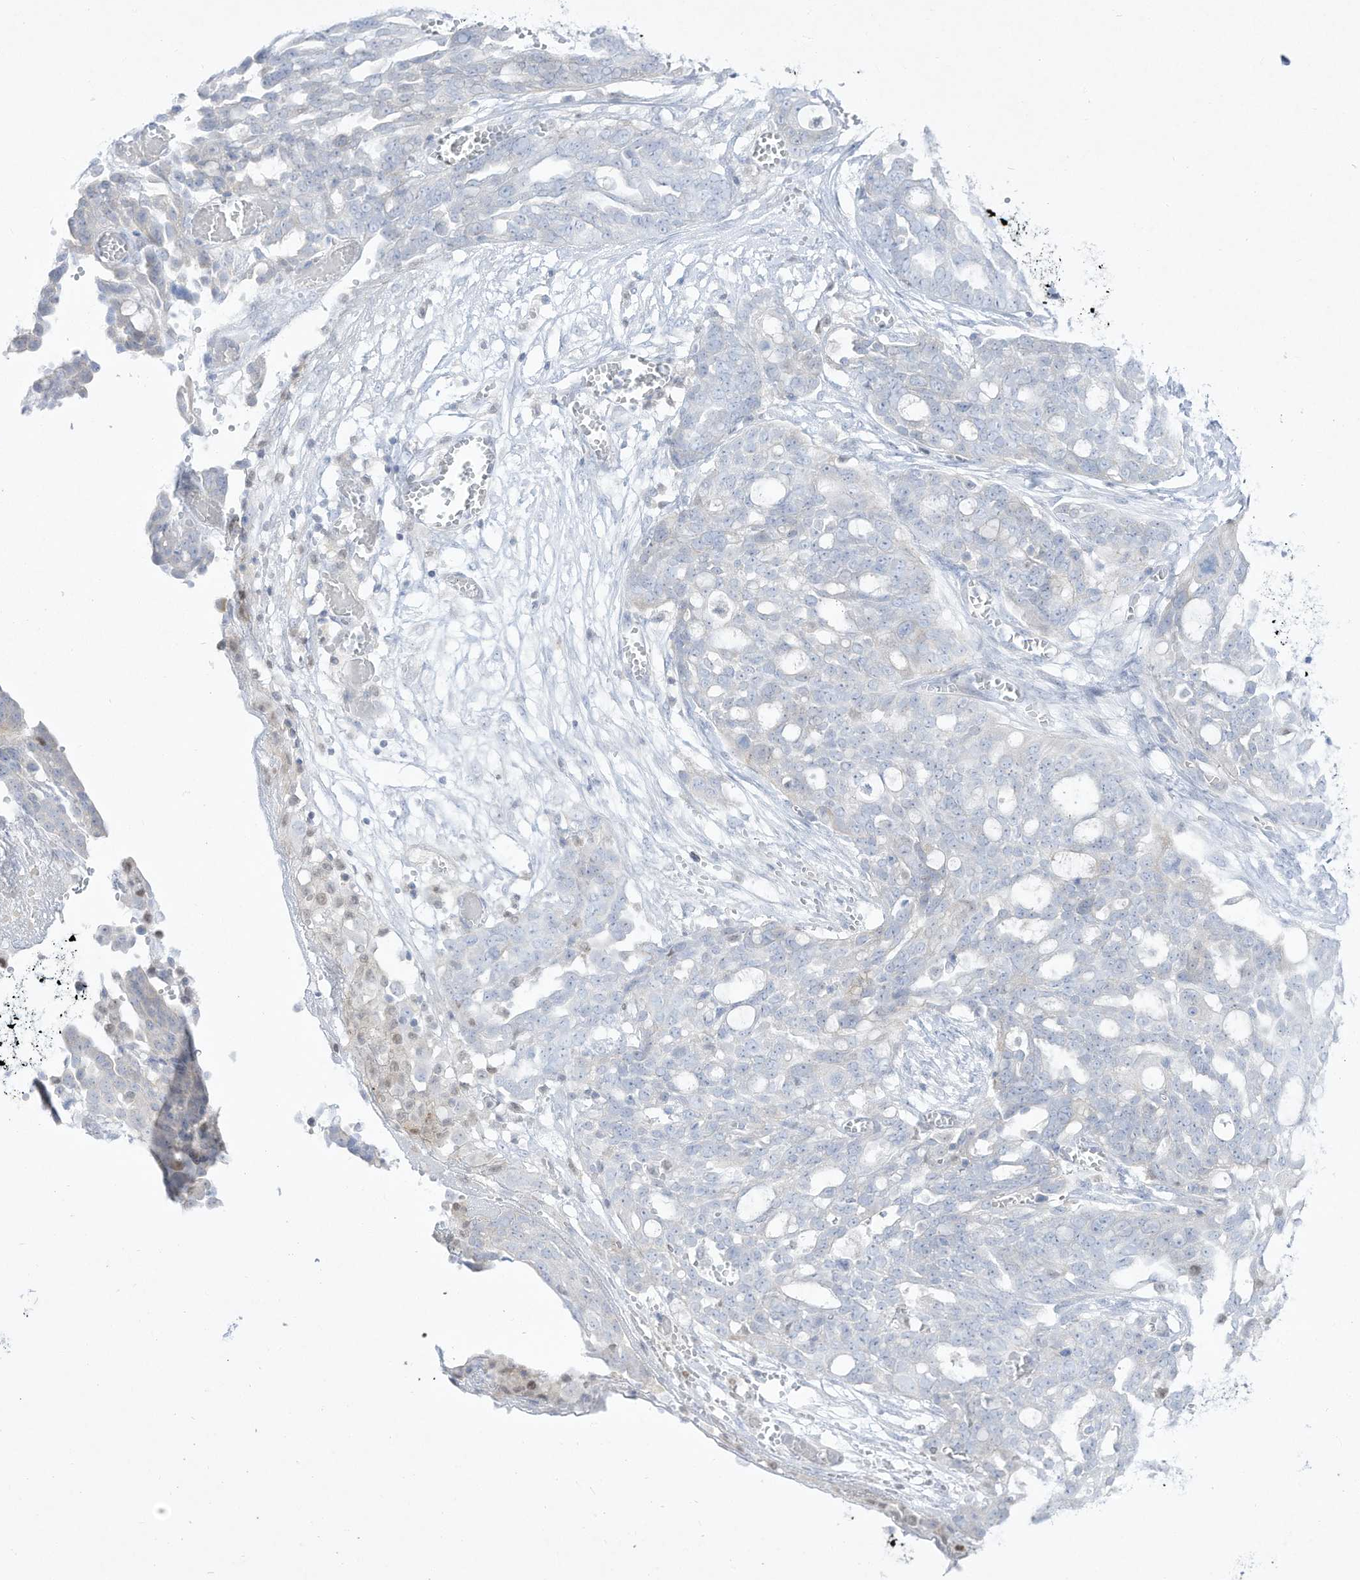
{"staining": {"intensity": "negative", "quantity": "none", "location": "none"}, "tissue": "ovarian cancer", "cell_type": "Tumor cells", "image_type": "cancer", "snomed": [{"axis": "morphology", "description": "Cystadenocarcinoma, serous, NOS"}, {"axis": "topography", "description": "Soft tissue"}, {"axis": "topography", "description": "Ovary"}], "caption": "Ovarian cancer (serous cystadenocarcinoma) was stained to show a protein in brown. There is no significant expression in tumor cells.", "gene": "DMKN", "patient": {"sex": "female", "age": 57}}